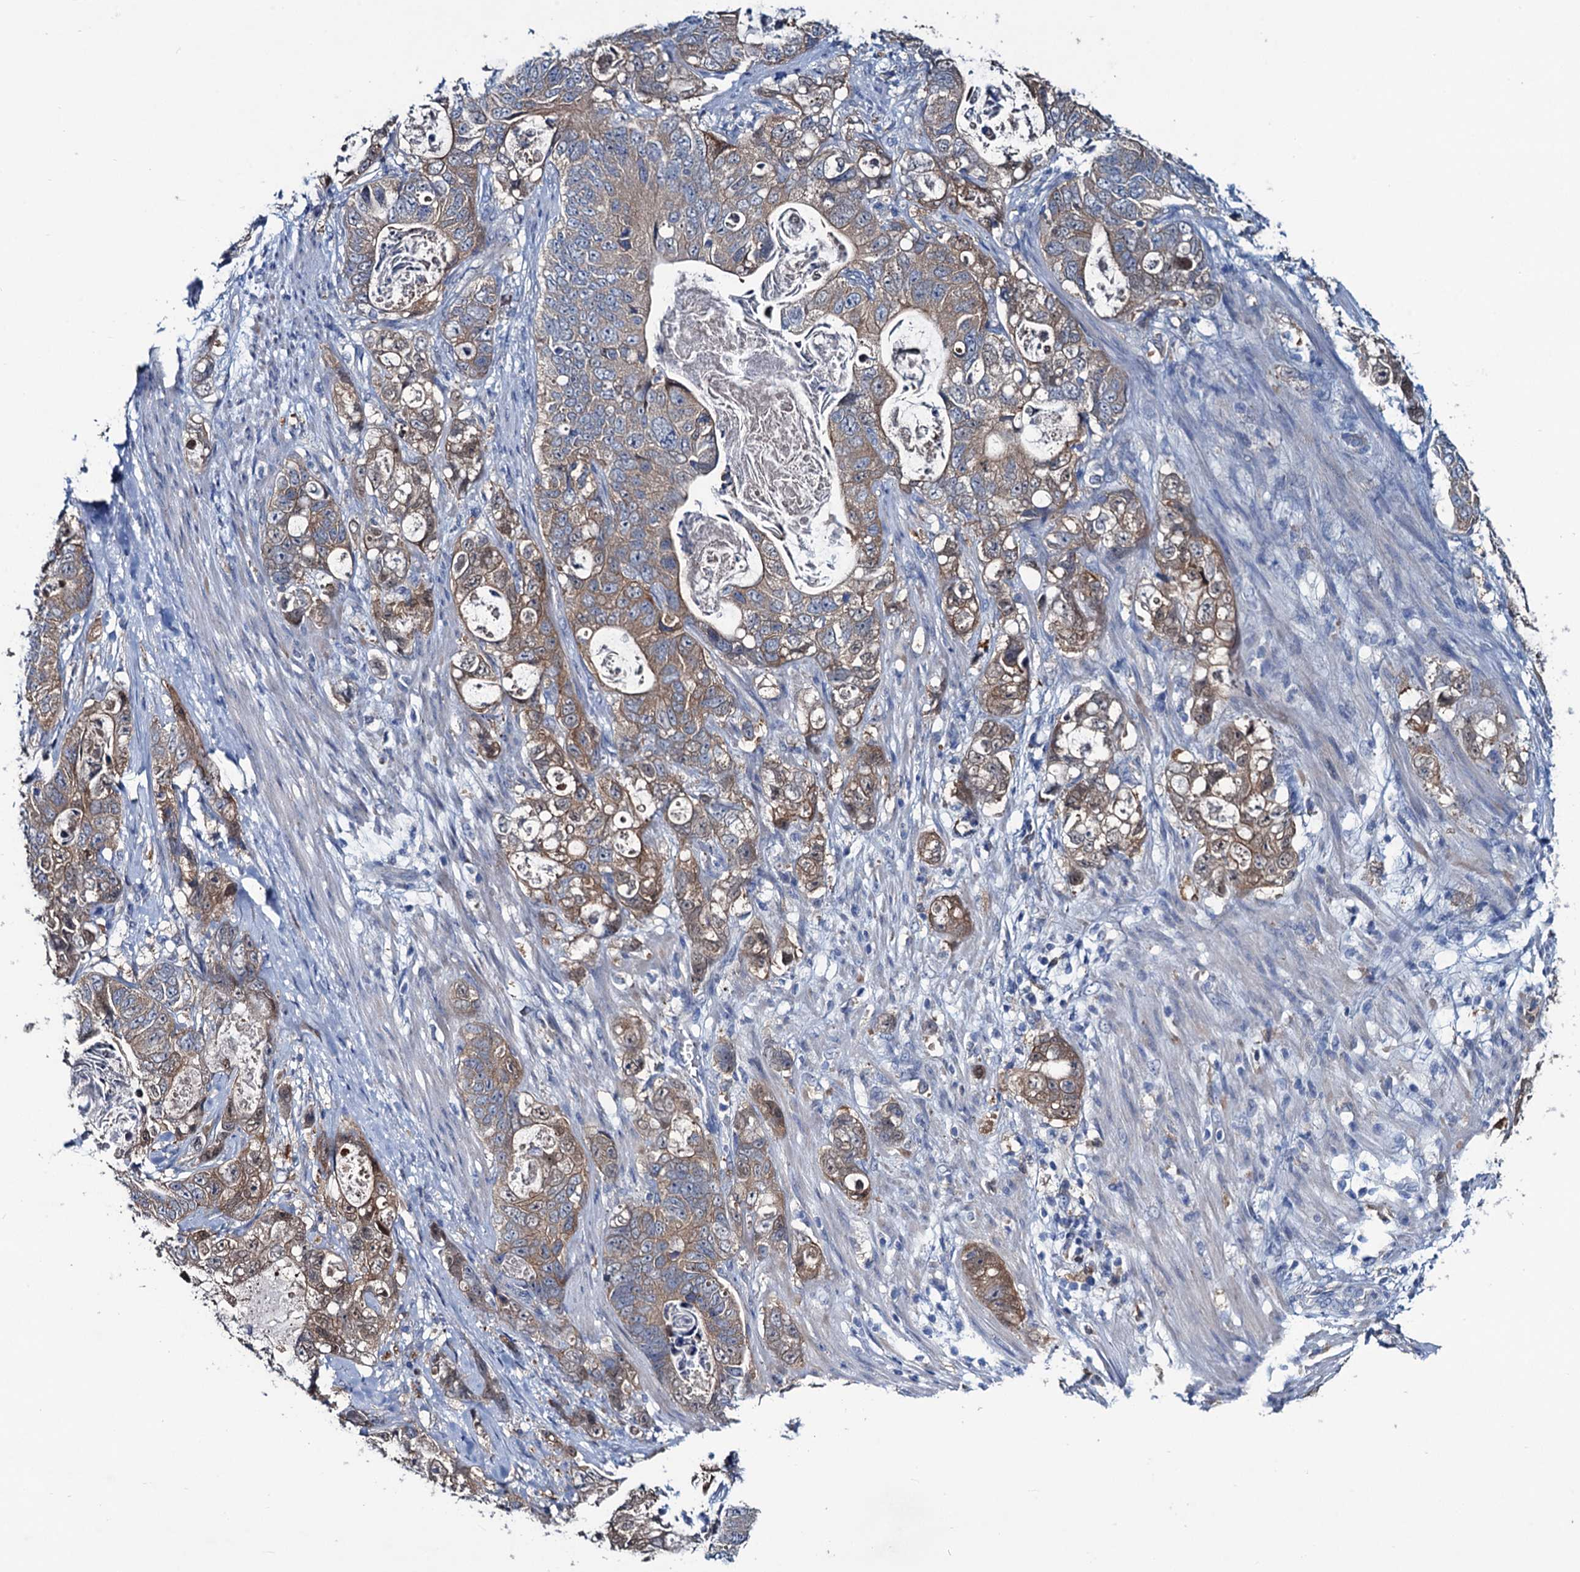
{"staining": {"intensity": "weak", "quantity": ">75%", "location": "cytoplasmic/membranous"}, "tissue": "stomach cancer", "cell_type": "Tumor cells", "image_type": "cancer", "snomed": [{"axis": "morphology", "description": "Normal tissue, NOS"}, {"axis": "morphology", "description": "Adenocarcinoma, NOS"}, {"axis": "topography", "description": "Stomach"}], "caption": "Brown immunohistochemical staining in human adenocarcinoma (stomach) reveals weak cytoplasmic/membranous staining in approximately >75% of tumor cells.", "gene": "RTKN2", "patient": {"sex": "female", "age": 89}}